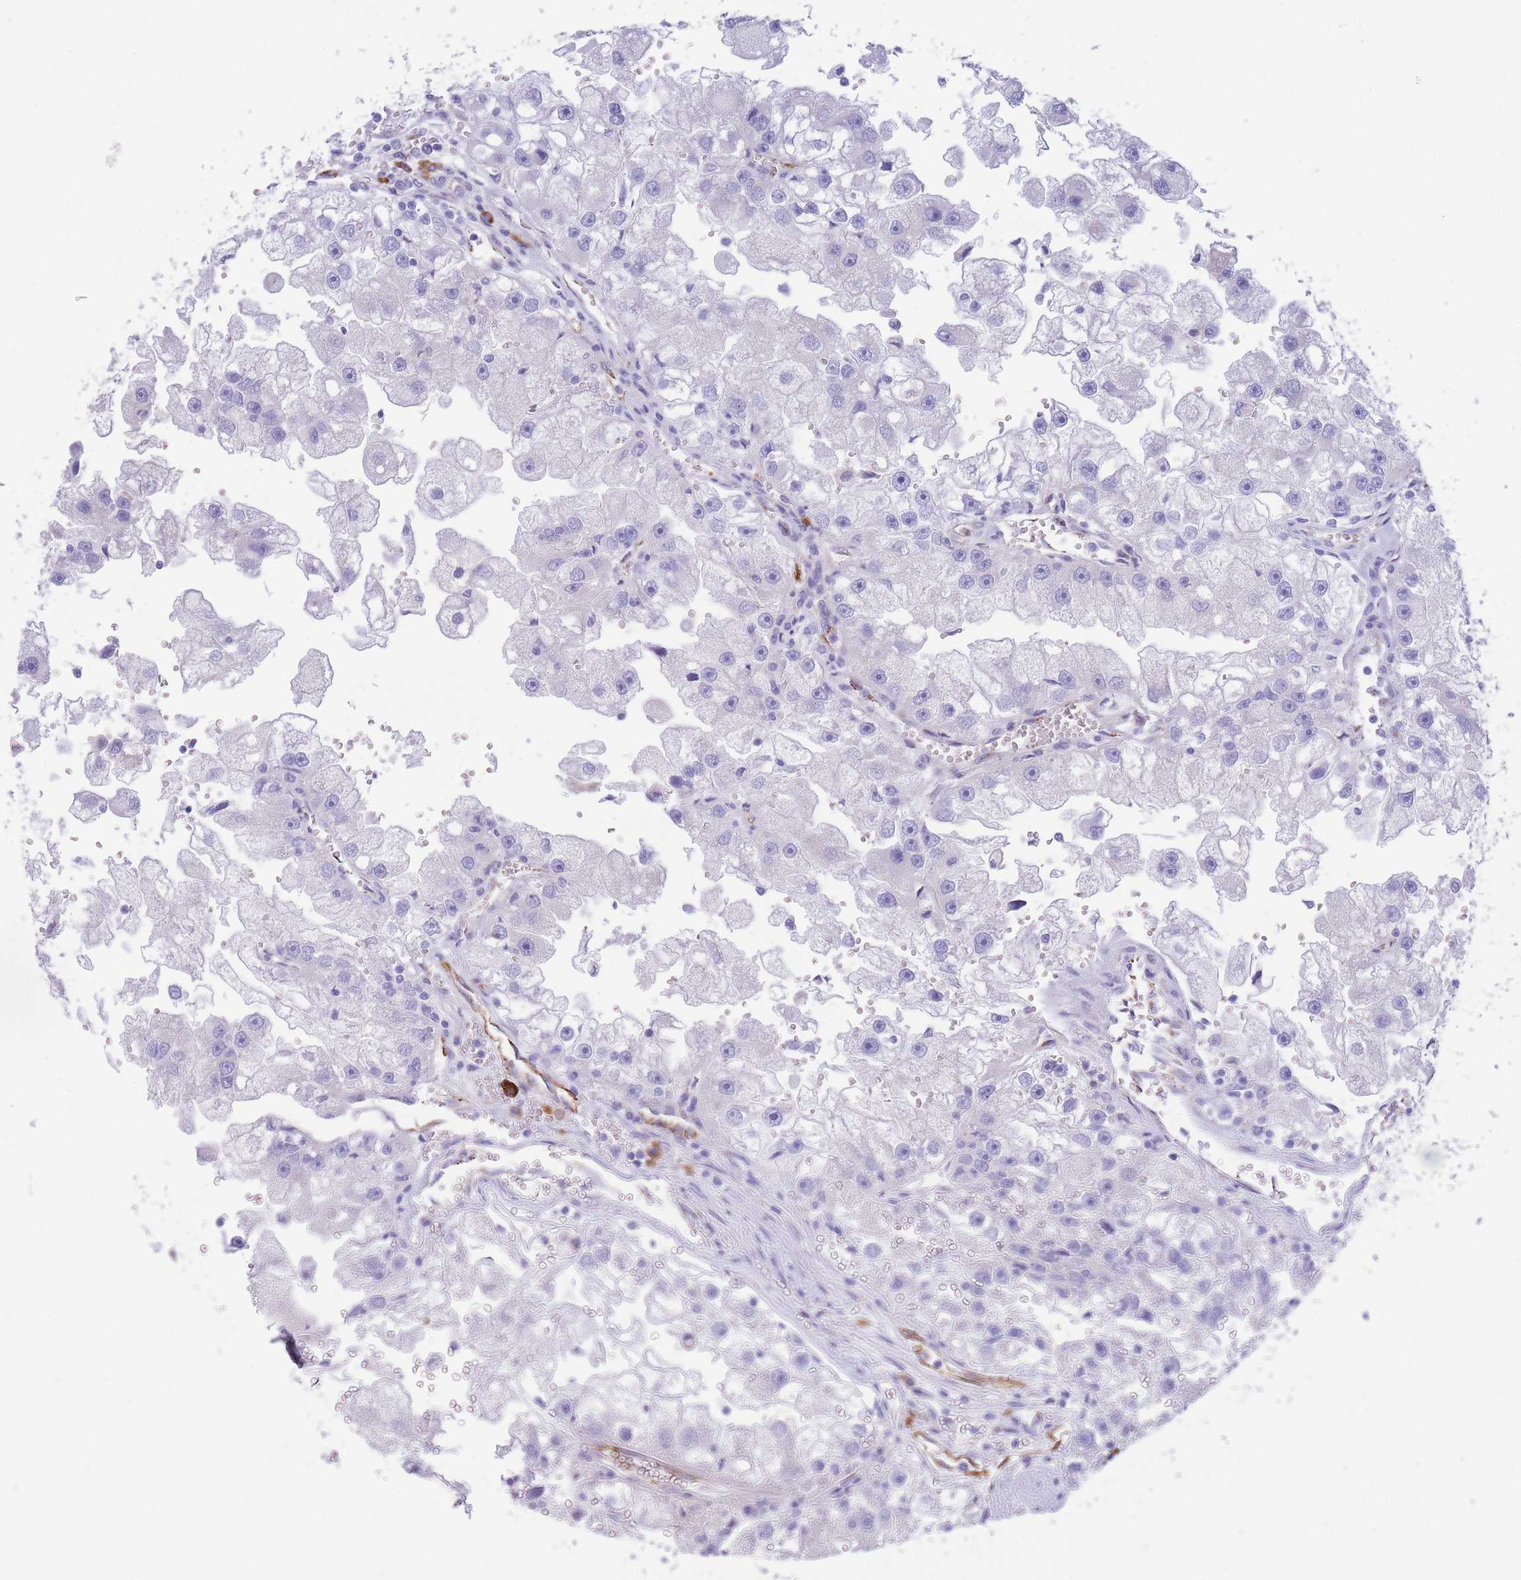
{"staining": {"intensity": "negative", "quantity": "none", "location": "none"}, "tissue": "renal cancer", "cell_type": "Tumor cells", "image_type": "cancer", "snomed": [{"axis": "morphology", "description": "Adenocarcinoma, NOS"}, {"axis": "topography", "description": "Kidney"}], "caption": "Tumor cells show no significant protein staining in renal cancer.", "gene": "DET1", "patient": {"sex": "male", "age": 63}}